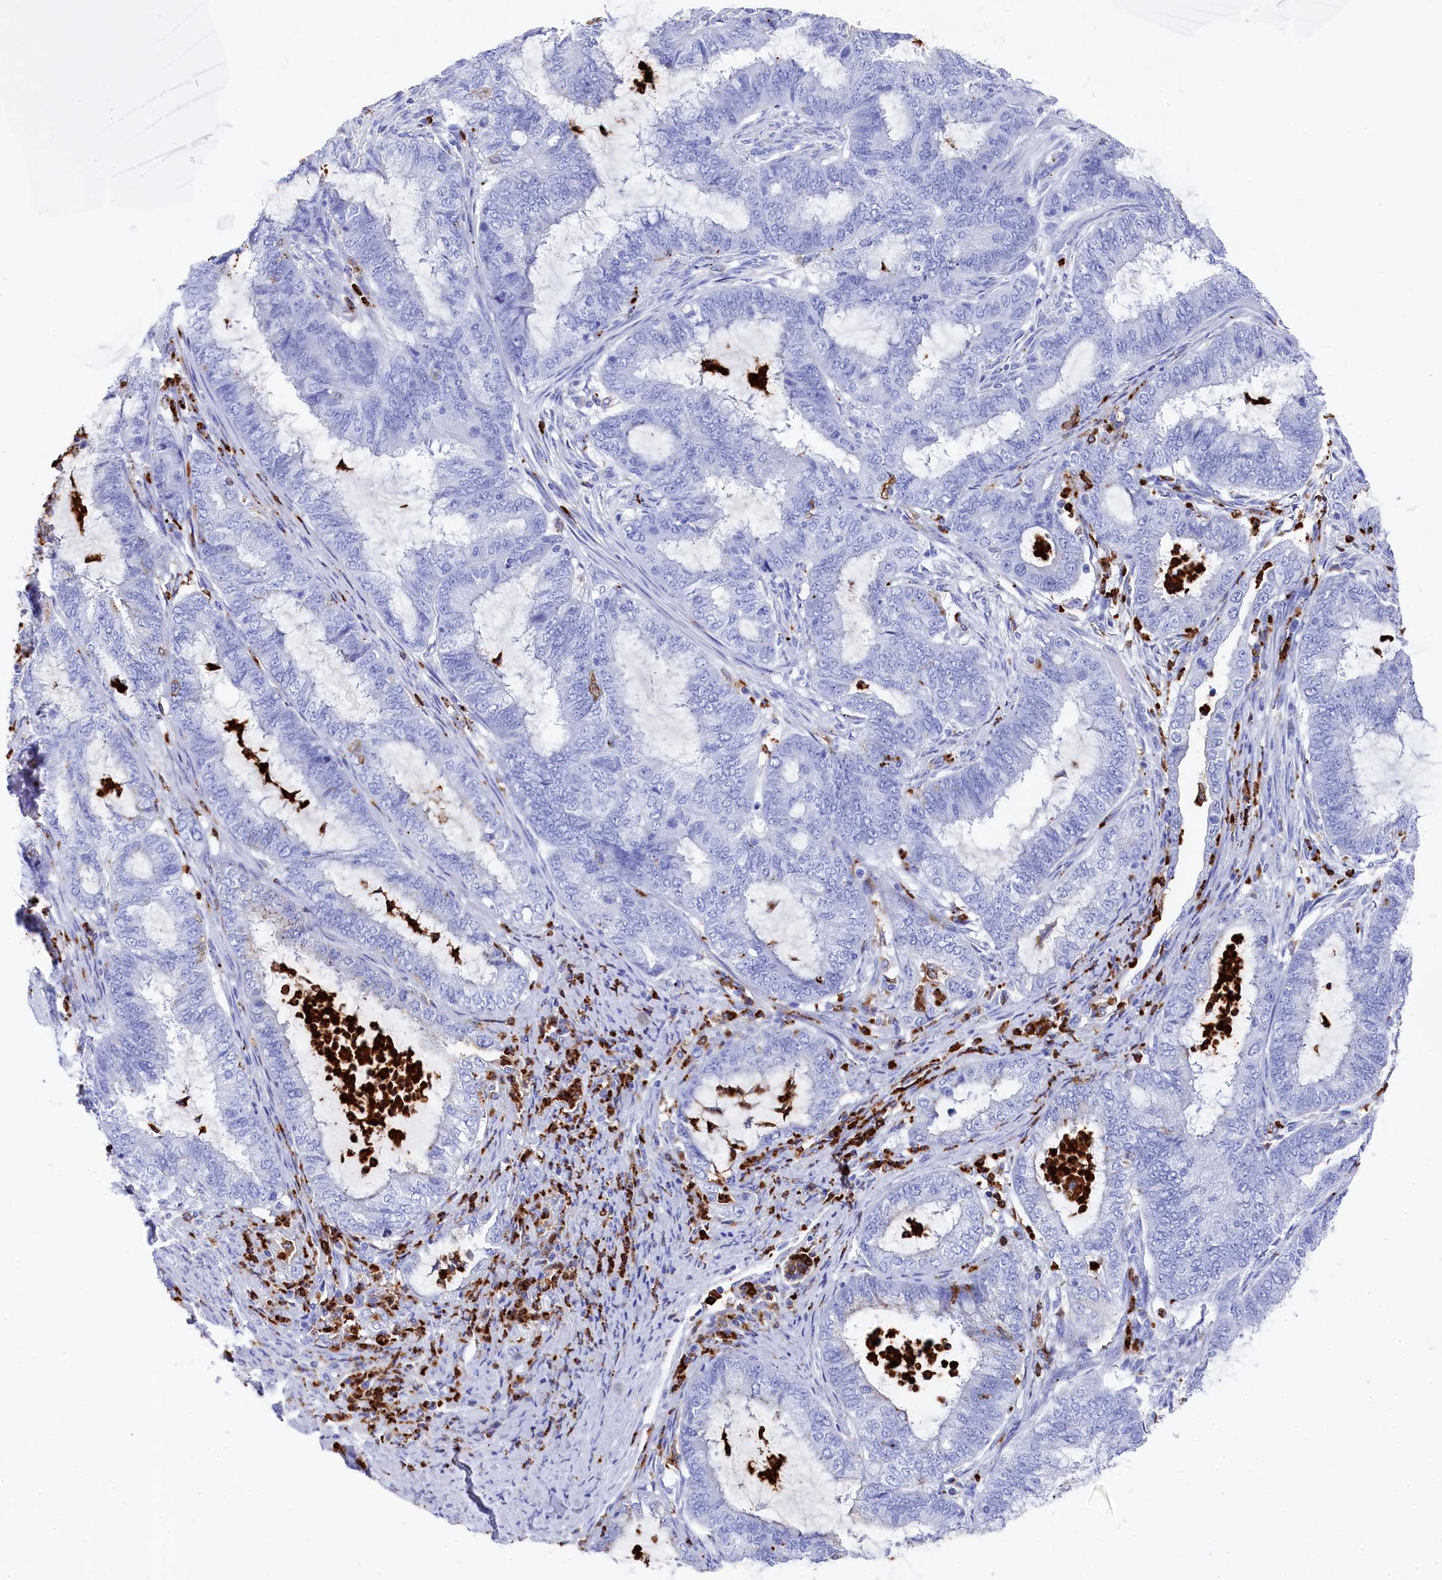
{"staining": {"intensity": "negative", "quantity": "none", "location": "none"}, "tissue": "endometrial cancer", "cell_type": "Tumor cells", "image_type": "cancer", "snomed": [{"axis": "morphology", "description": "Adenocarcinoma, NOS"}, {"axis": "topography", "description": "Endometrium"}], "caption": "A photomicrograph of endometrial adenocarcinoma stained for a protein displays no brown staining in tumor cells.", "gene": "PLAC8", "patient": {"sex": "female", "age": 51}}